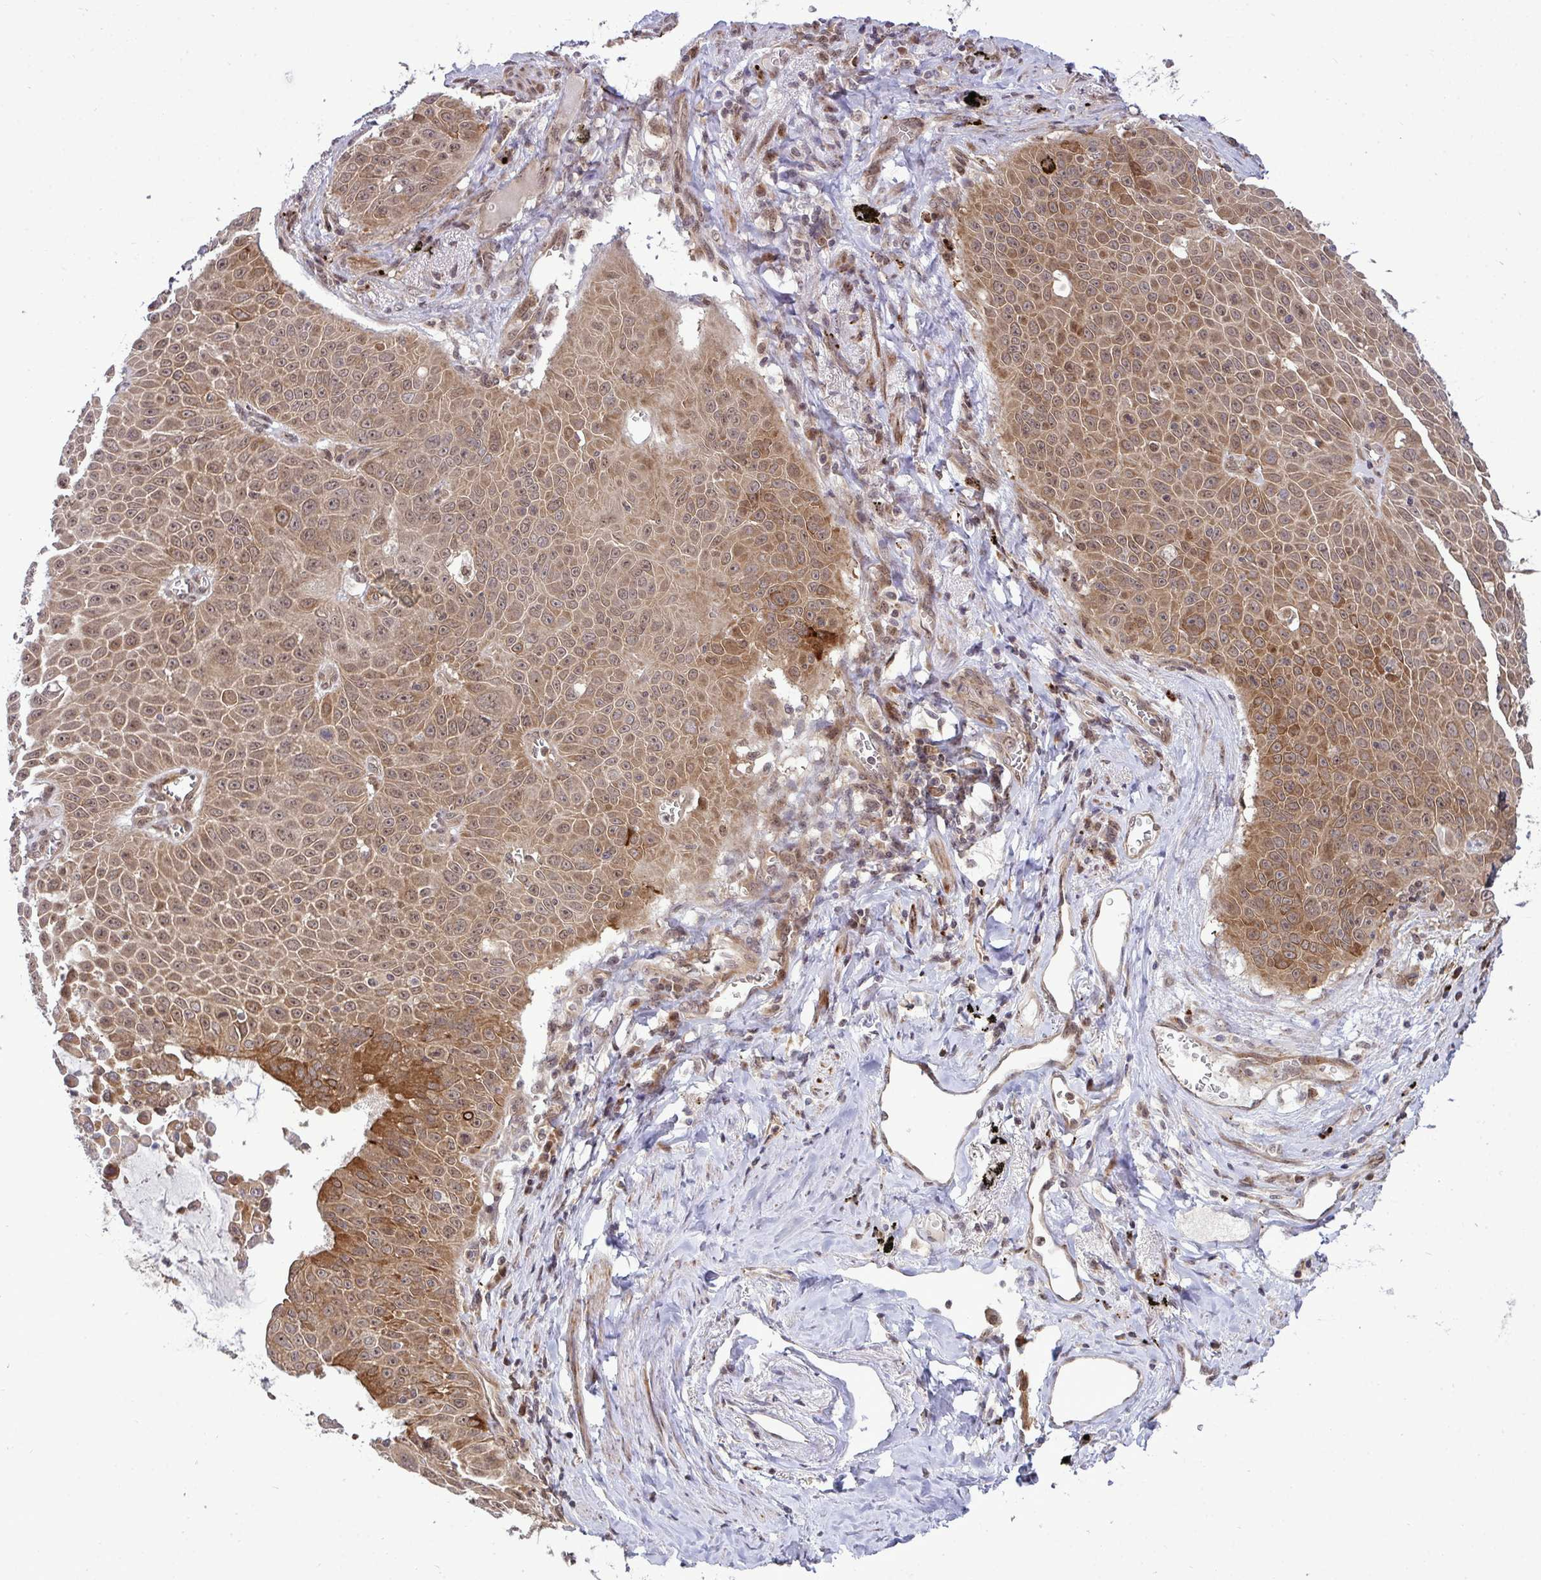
{"staining": {"intensity": "moderate", "quantity": ">75%", "location": "cytoplasmic/membranous"}, "tissue": "lung cancer", "cell_type": "Tumor cells", "image_type": "cancer", "snomed": [{"axis": "morphology", "description": "Squamous cell carcinoma, NOS"}, {"axis": "morphology", "description": "Squamous cell carcinoma, metastatic, NOS"}, {"axis": "topography", "description": "Lymph node"}, {"axis": "topography", "description": "Lung"}], "caption": "Immunohistochemical staining of lung cancer (metastatic squamous cell carcinoma) reveals medium levels of moderate cytoplasmic/membranous protein positivity in about >75% of tumor cells.", "gene": "TRIM44", "patient": {"sex": "female", "age": 62}}